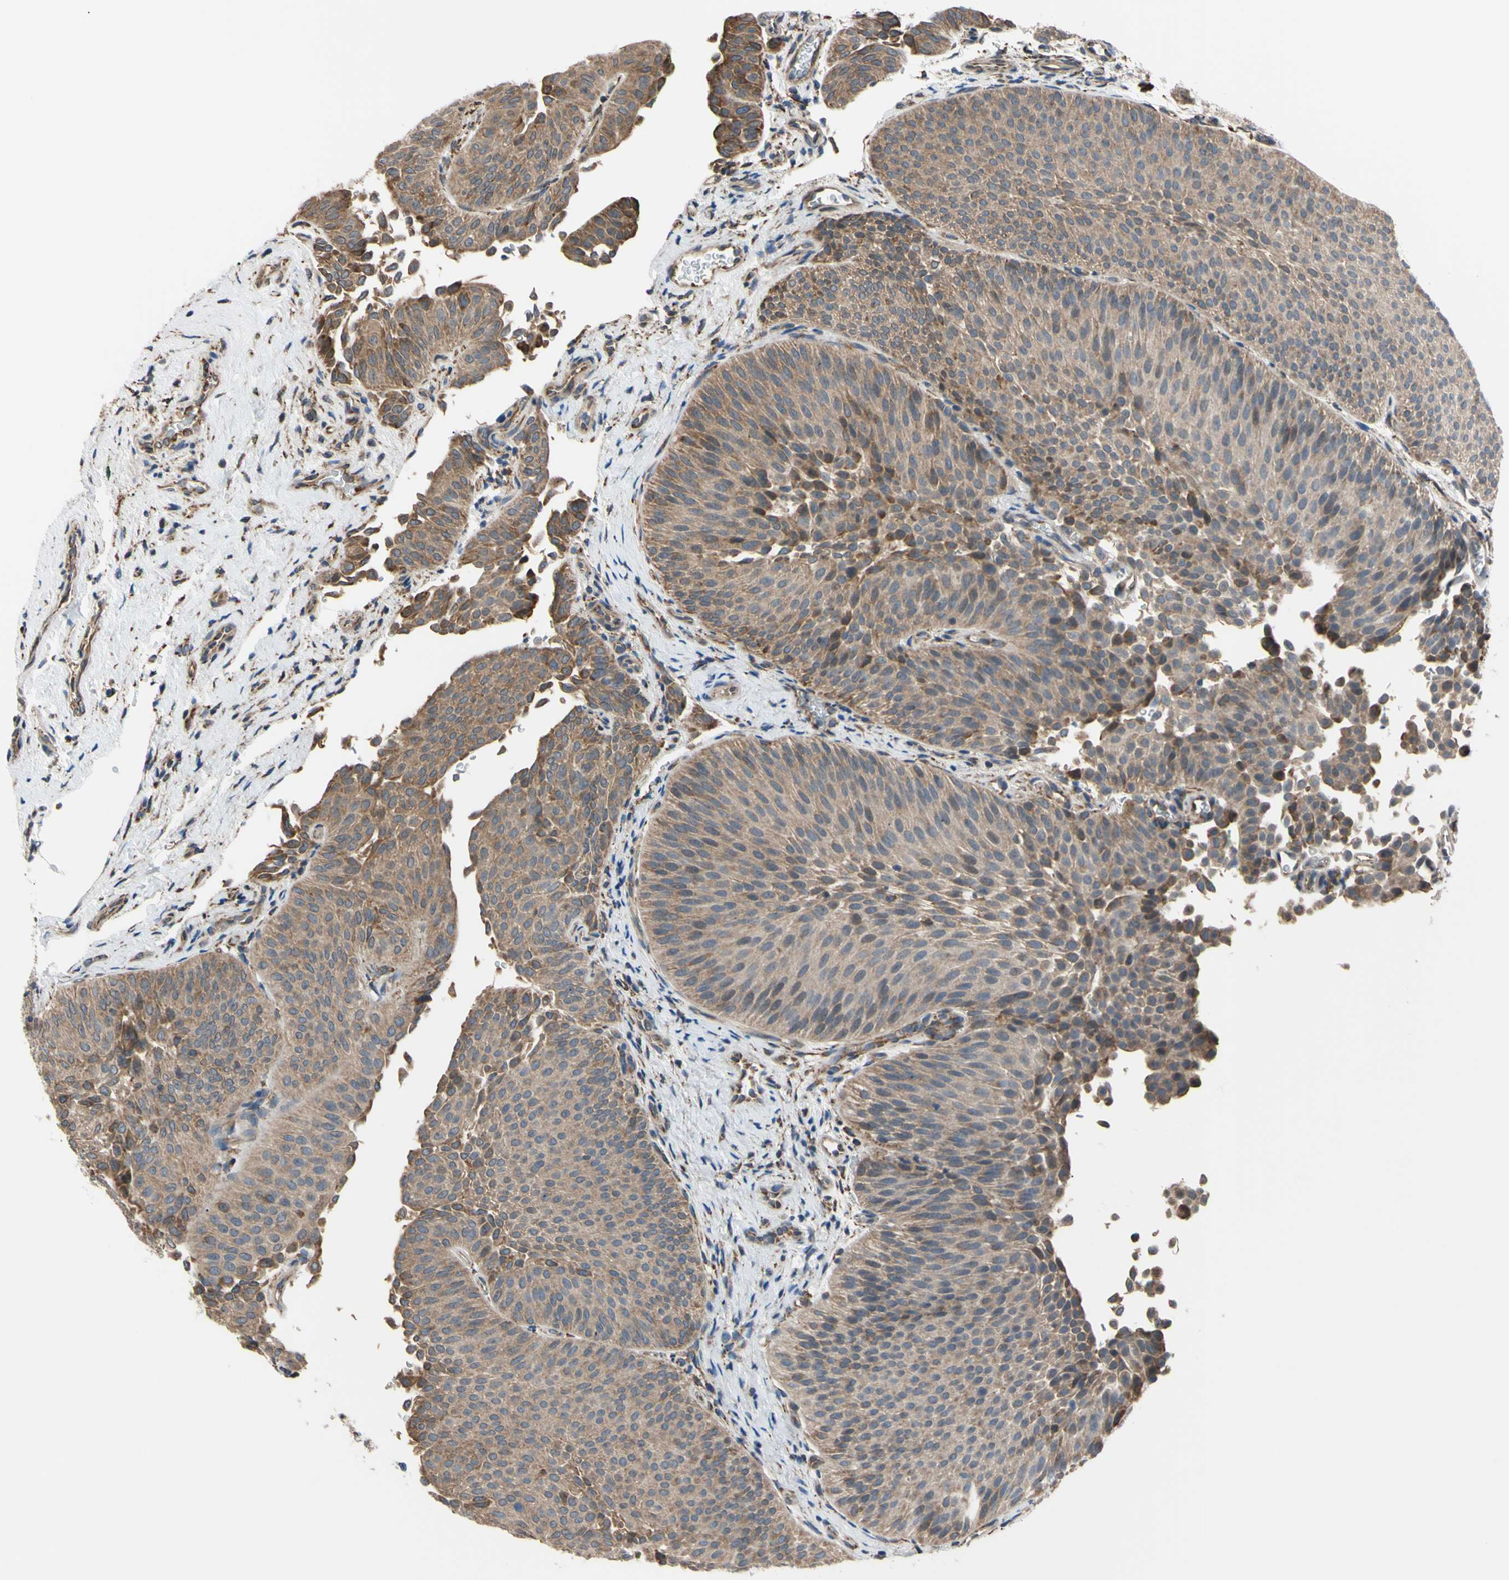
{"staining": {"intensity": "moderate", "quantity": ">75%", "location": "cytoplasmic/membranous"}, "tissue": "urothelial cancer", "cell_type": "Tumor cells", "image_type": "cancer", "snomed": [{"axis": "morphology", "description": "Urothelial carcinoma, Low grade"}, {"axis": "topography", "description": "Urinary bladder"}], "caption": "A medium amount of moderate cytoplasmic/membranous positivity is present in about >75% of tumor cells in urothelial cancer tissue. (Brightfield microscopy of DAB IHC at high magnification).", "gene": "BMF", "patient": {"sex": "female", "age": 60}}